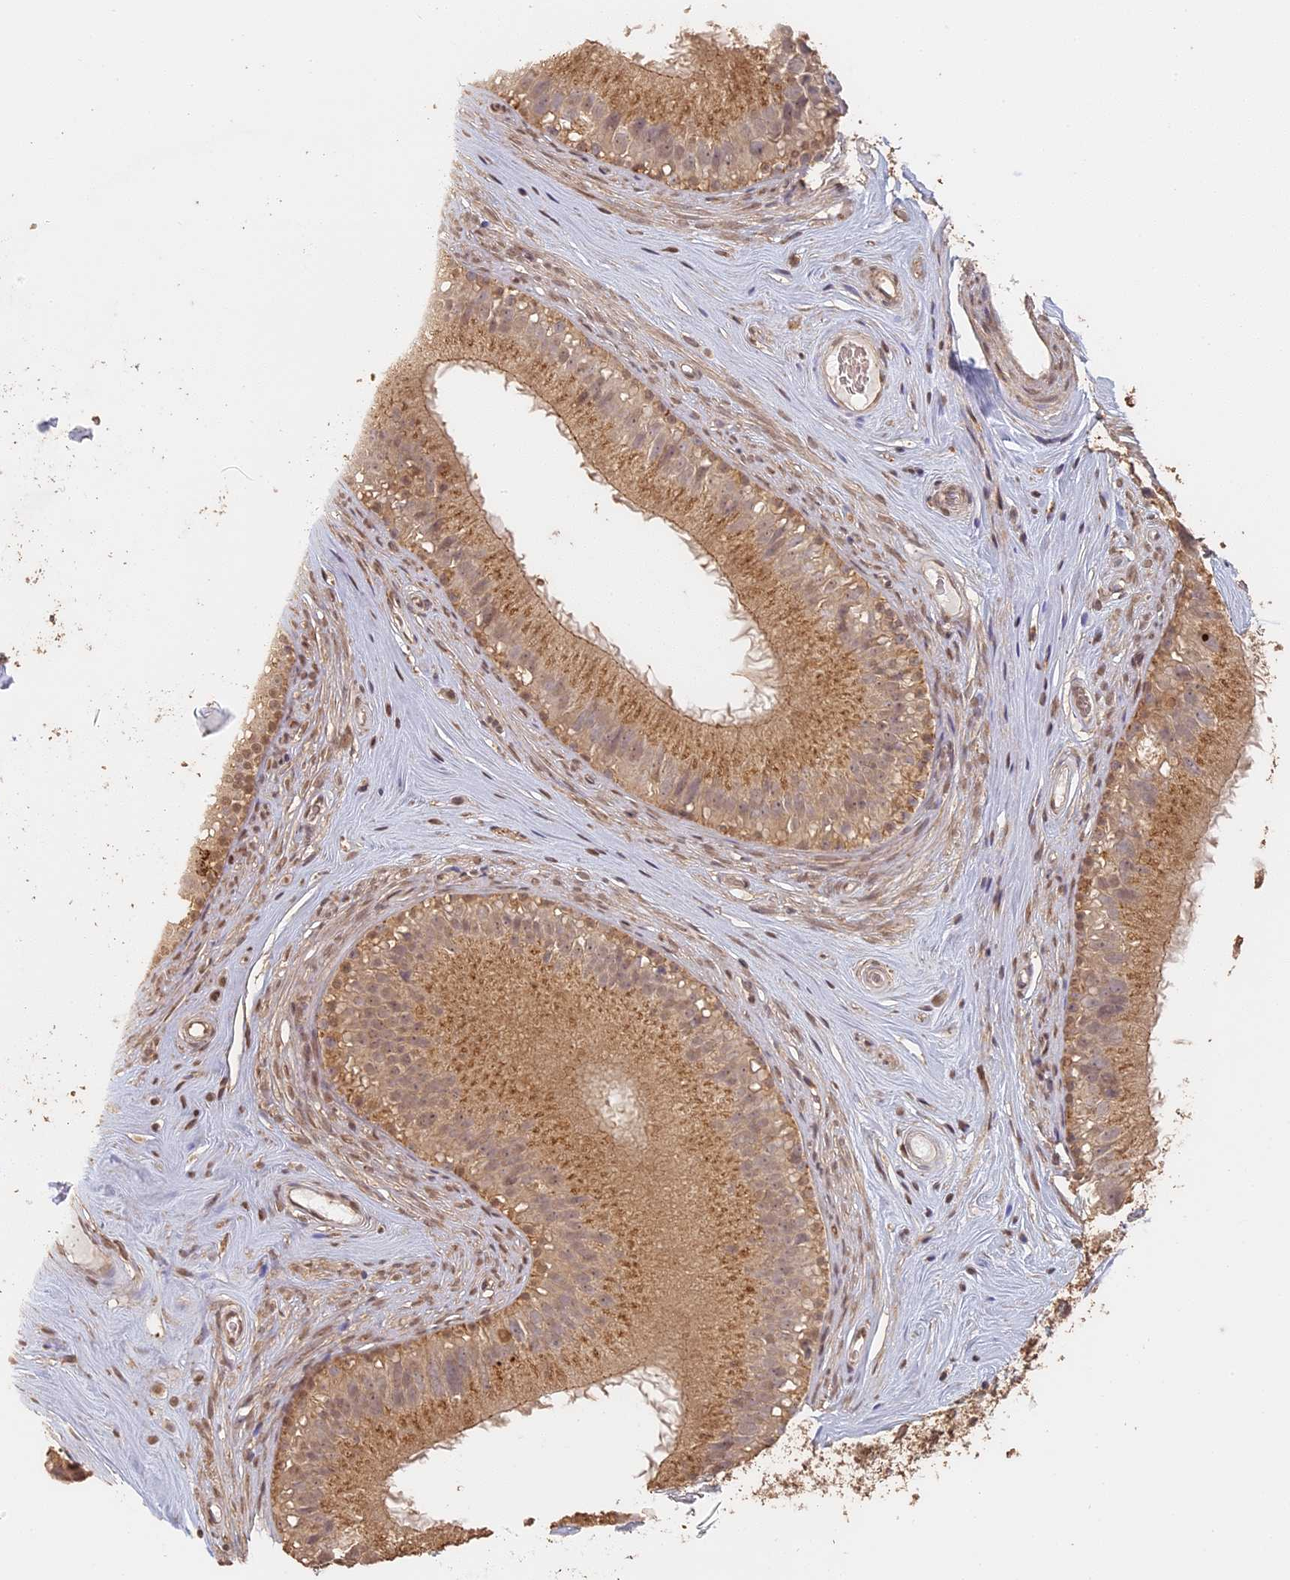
{"staining": {"intensity": "moderate", "quantity": ">75%", "location": "cytoplasmic/membranous"}, "tissue": "epididymis", "cell_type": "Glandular cells", "image_type": "normal", "snomed": [{"axis": "morphology", "description": "Normal tissue, NOS"}, {"axis": "topography", "description": "Epididymis"}], "caption": "A brown stain labels moderate cytoplasmic/membranous positivity of a protein in glandular cells of normal epididymis. (brown staining indicates protein expression, while blue staining denotes nuclei).", "gene": "STX16", "patient": {"sex": "male", "age": 45}}